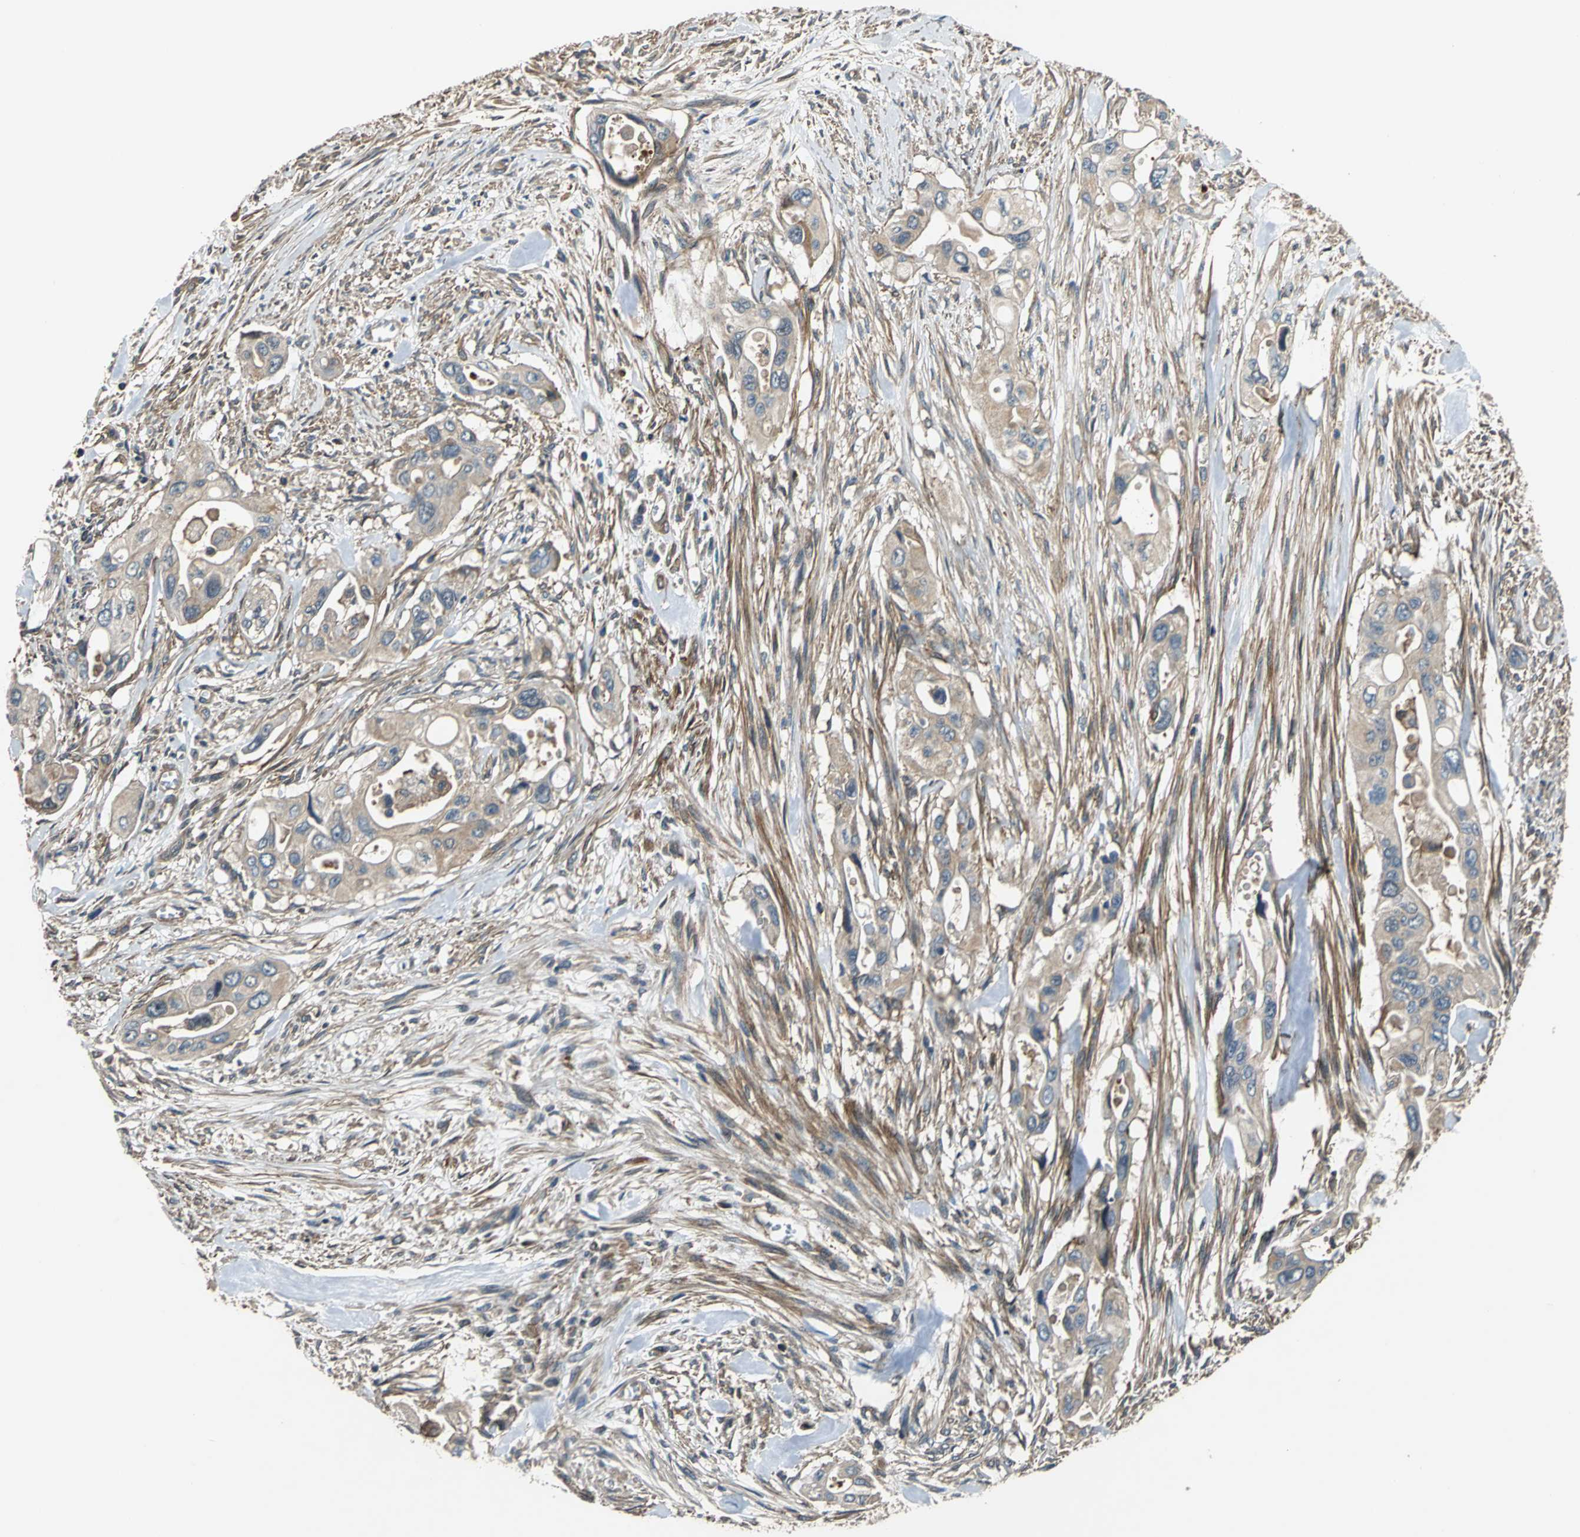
{"staining": {"intensity": "moderate", "quantity": "<25%", "location": "cytoplasmic/membranous"}, "tissue": "pancreatic cancer", "cell_type": "Tumor cells", "image_type": "cancer", "snomed": [{"axis": "morphology", "description": "Adenocarcinoma, NOS"}, {"axis": "topography", "description": "Pancreas"}], "caption": "Moderate cytoplasmic/membranous positivity for a protein is appreciated in about <25% of tumor cells of adenocarcinoma (pancreatic) using IHC.", "gene": "PARVA", "patient": {"sex": "male", "age": 77}}